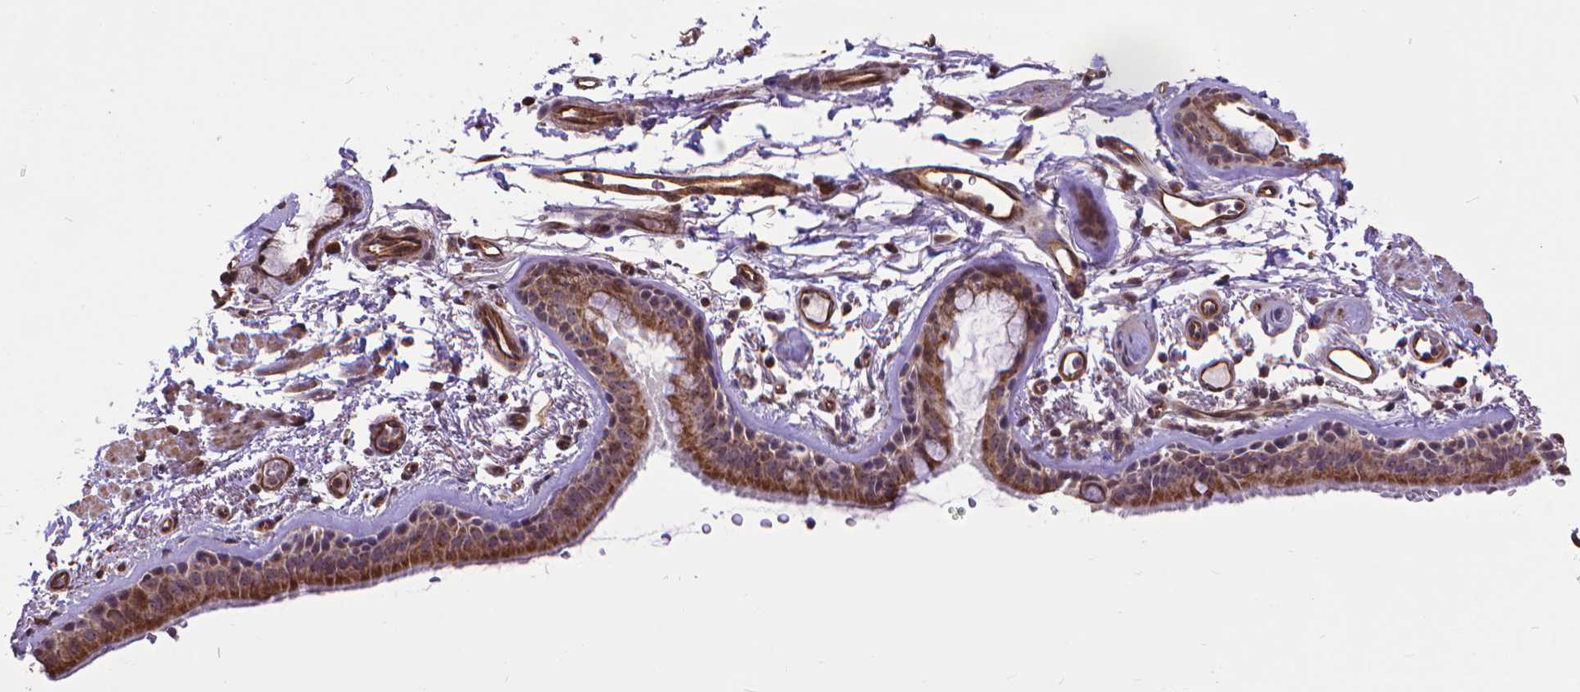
{"staining": {"intensity": "moderate", "quantity": "25%-75%", "location": "cytoplasmic/membranous,nuclear"}, "tissue": "bronchus", "cell_type": "Respiratory epithelial cells", "image_type": "normal", "snomed": [{"axis": "morphology", "description": "Normal tissue, NOS"}, {"axis": "topography", "description": "Lymph node"}, {"axis": "topography", "description": "Bronchus"}], "caption": "DAB (3,3'-diaminobenzidine) immunohistochemical staining of unremarkable human bronchus reveals moderate cytoplasmic/membranous,nuclear protein staining in approximately 25%-75% of respiratory epithelial cells.", "gene": "TMEM135", "patient": {"sex": "female", "age": 70}}